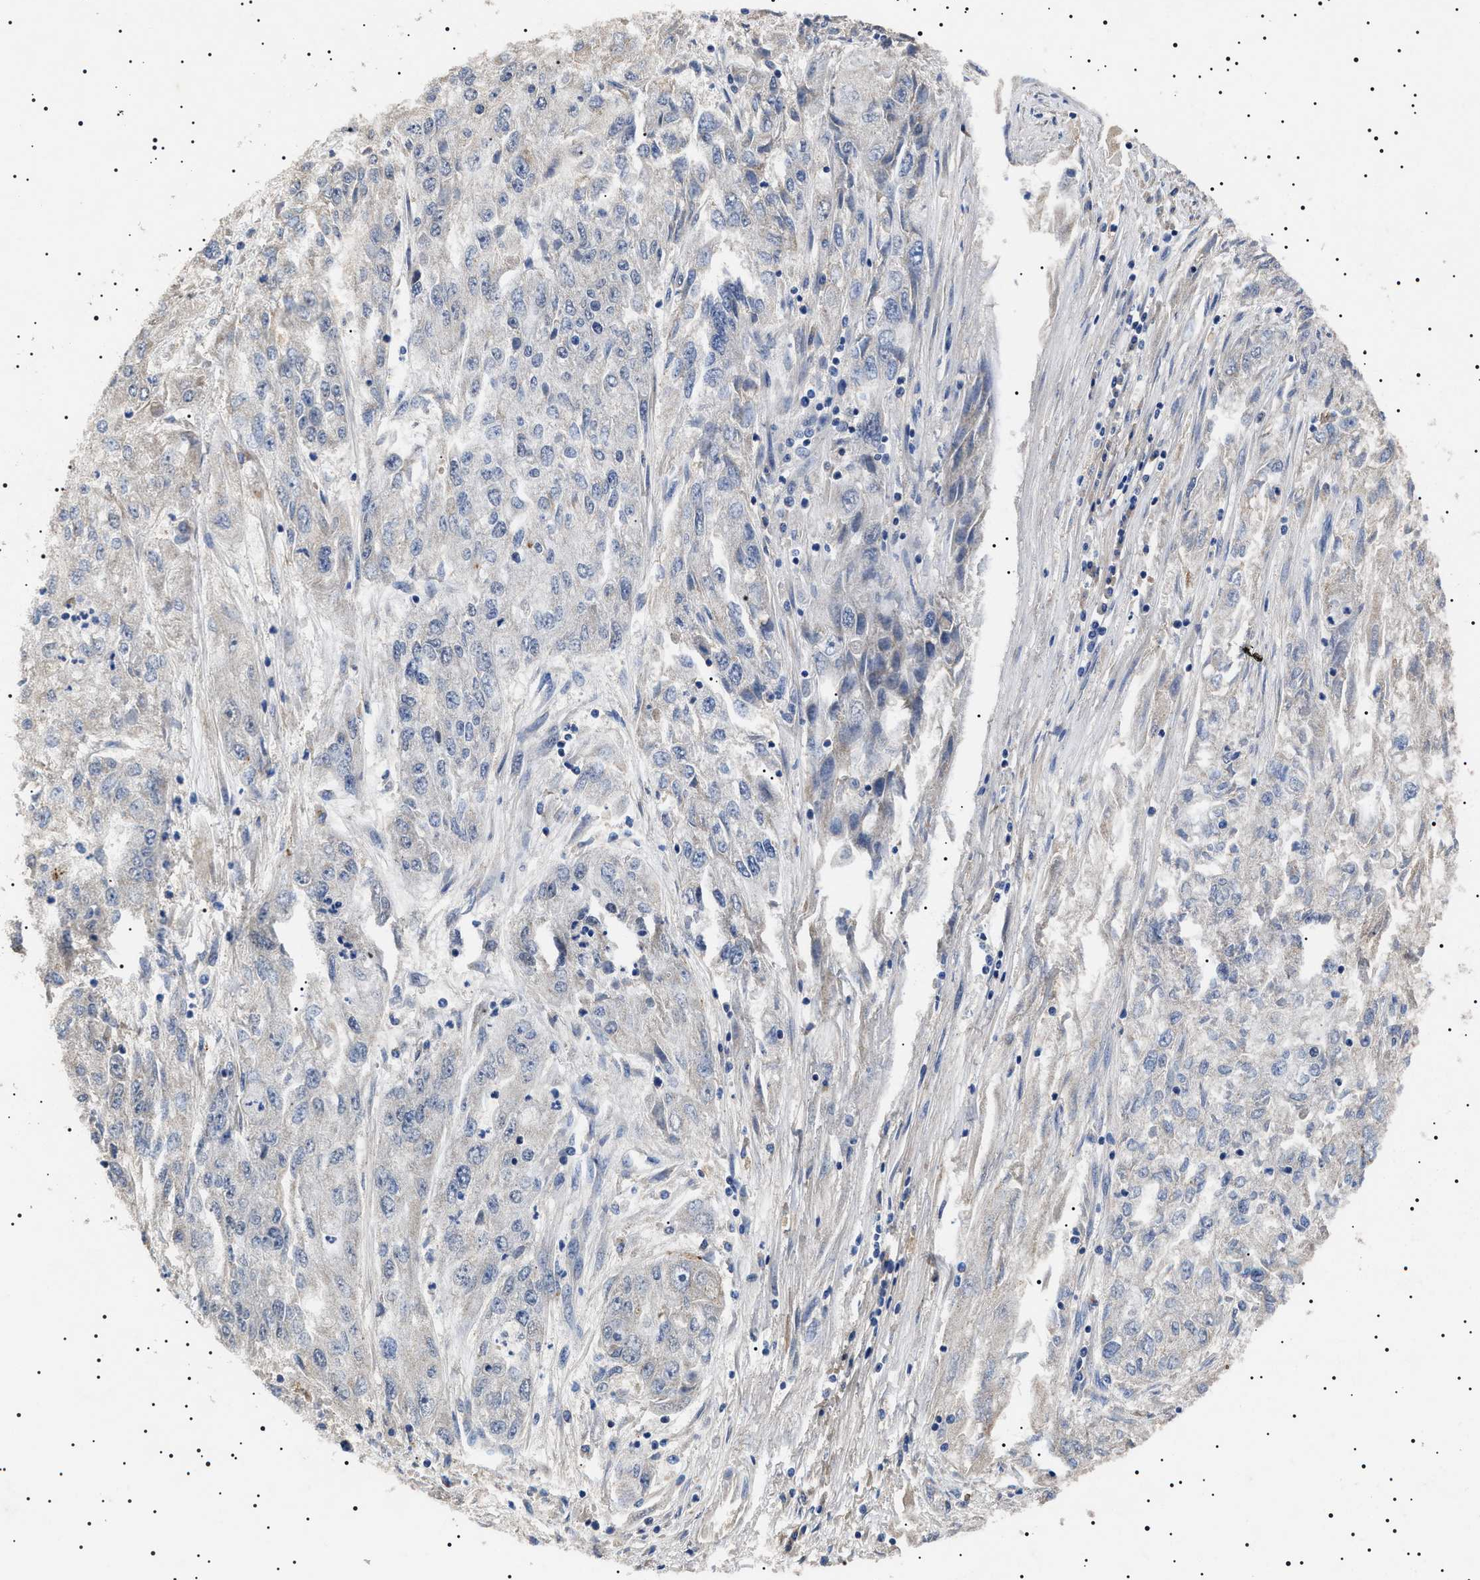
{"staining": {"intensity": "negative", "quantity": "none", "location": "none"}, "tissue": "endometrial cancer", "cell_type": "Tumor cells", "image_type": "cancer", "snomed": [{"axis": "morphology", "description": "Adenocarcinoma, NOS"}, {"axis": "topography", "description": "Endometrium"}], "caption": "Immunohistochemistry photomicrograph of endometrial cancer stained for a protein (brown), which shows no expression in tumor cells.", "gene": "RAB34", "patient": {"sex": "female", "age": 49}}